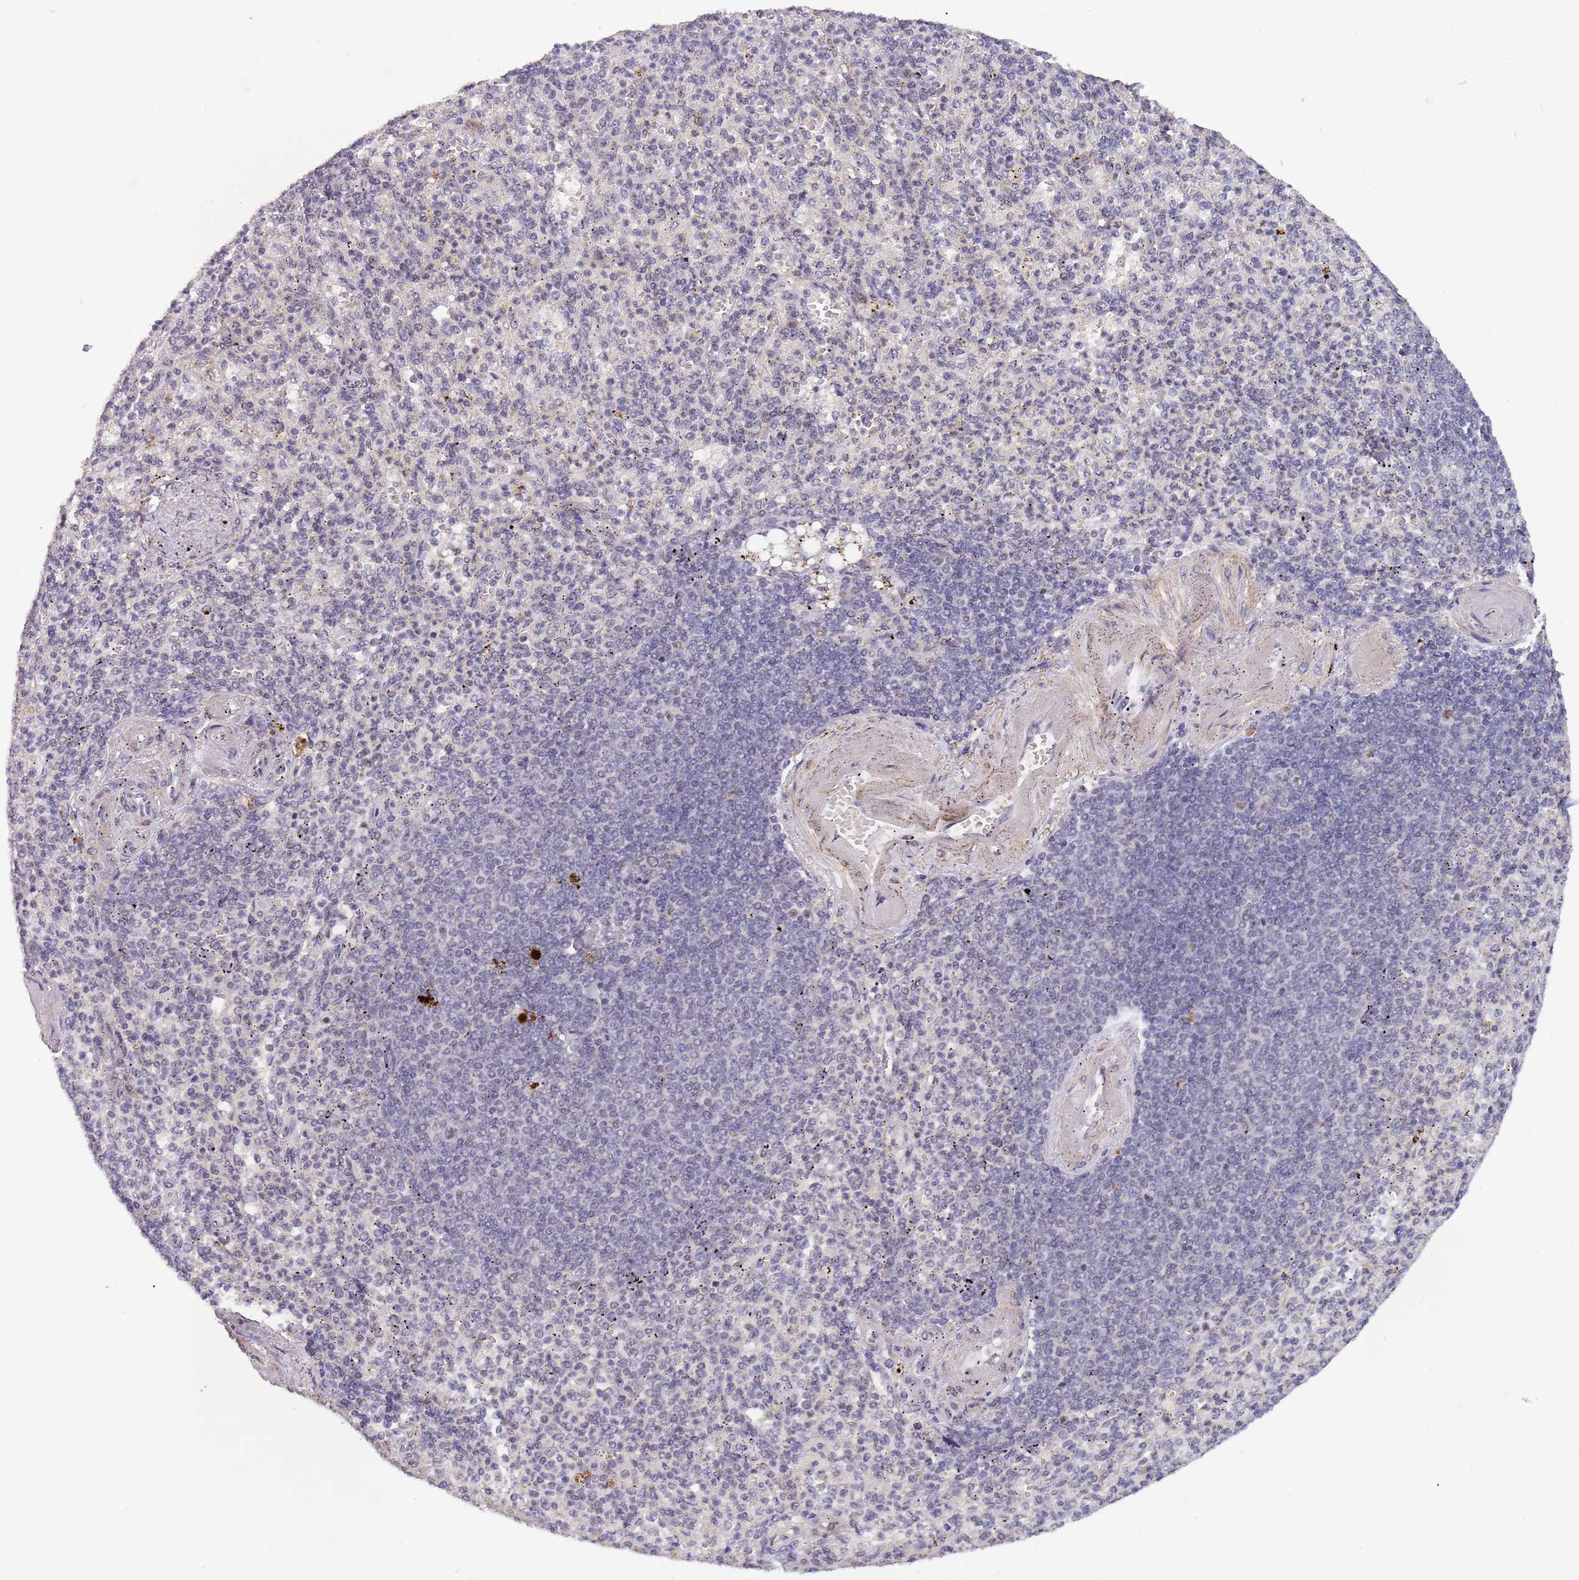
{"staining": {"intensity": "negative", "quantity": "none", "location": "none"}, "tissue": "spleen", "cell_type": "Cells in red pulp", "image_type": "normal", "snomed": [{"axis": "morphology", "description": "Normal tissue, NOS"}, {"axis": "topography", "description": "Spleen"}], "caption": "High magnification brightfield microscopy of normal spleen stained with DAB (3,3'-diaminobenzidine) (brown) and counterstained with hematoxylin (blue): cells in red pulp show no significant expression.", "gene": "CIZ1", "patient": {"sex": "female", "age": 74}}